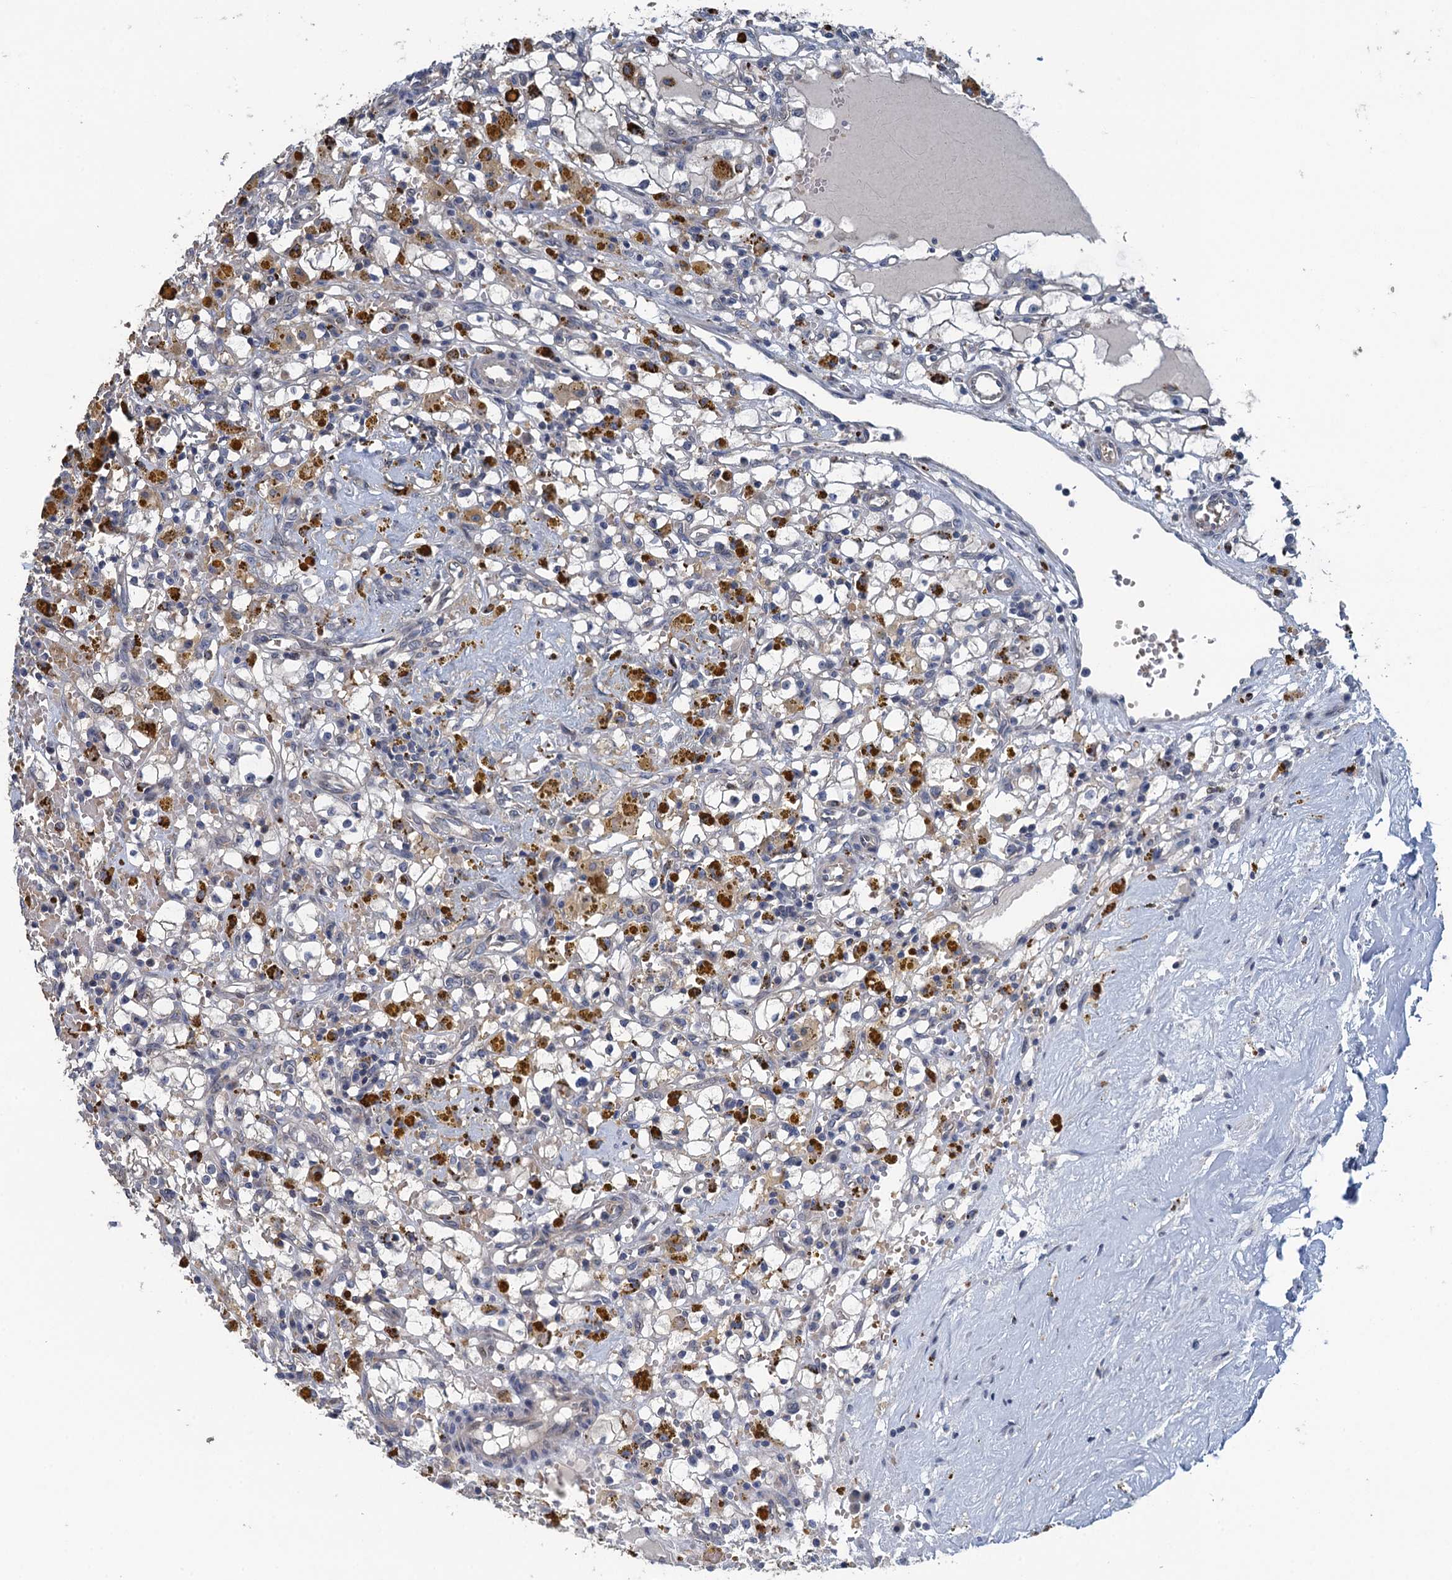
{"staining": {"intensity": "negative", "quantity": "none", "location": "none"}, "tissue": "renal cancer", "cell_type": "Tumor cells", "image_type": "cancer", "snomed": [{"axis": "morphology", "description": "Adenocarcinoma, NOS"}, {"axis": "topography", "description": "Kidney"}], "caption": "The immunohistochemistry (IHC) histopathology image has no significant expression in tumor cells of renal cancer (adenocarcinoma) tissue.", "gene": "KBTBD8", "patient": {"sex": "male", "age": 56}}